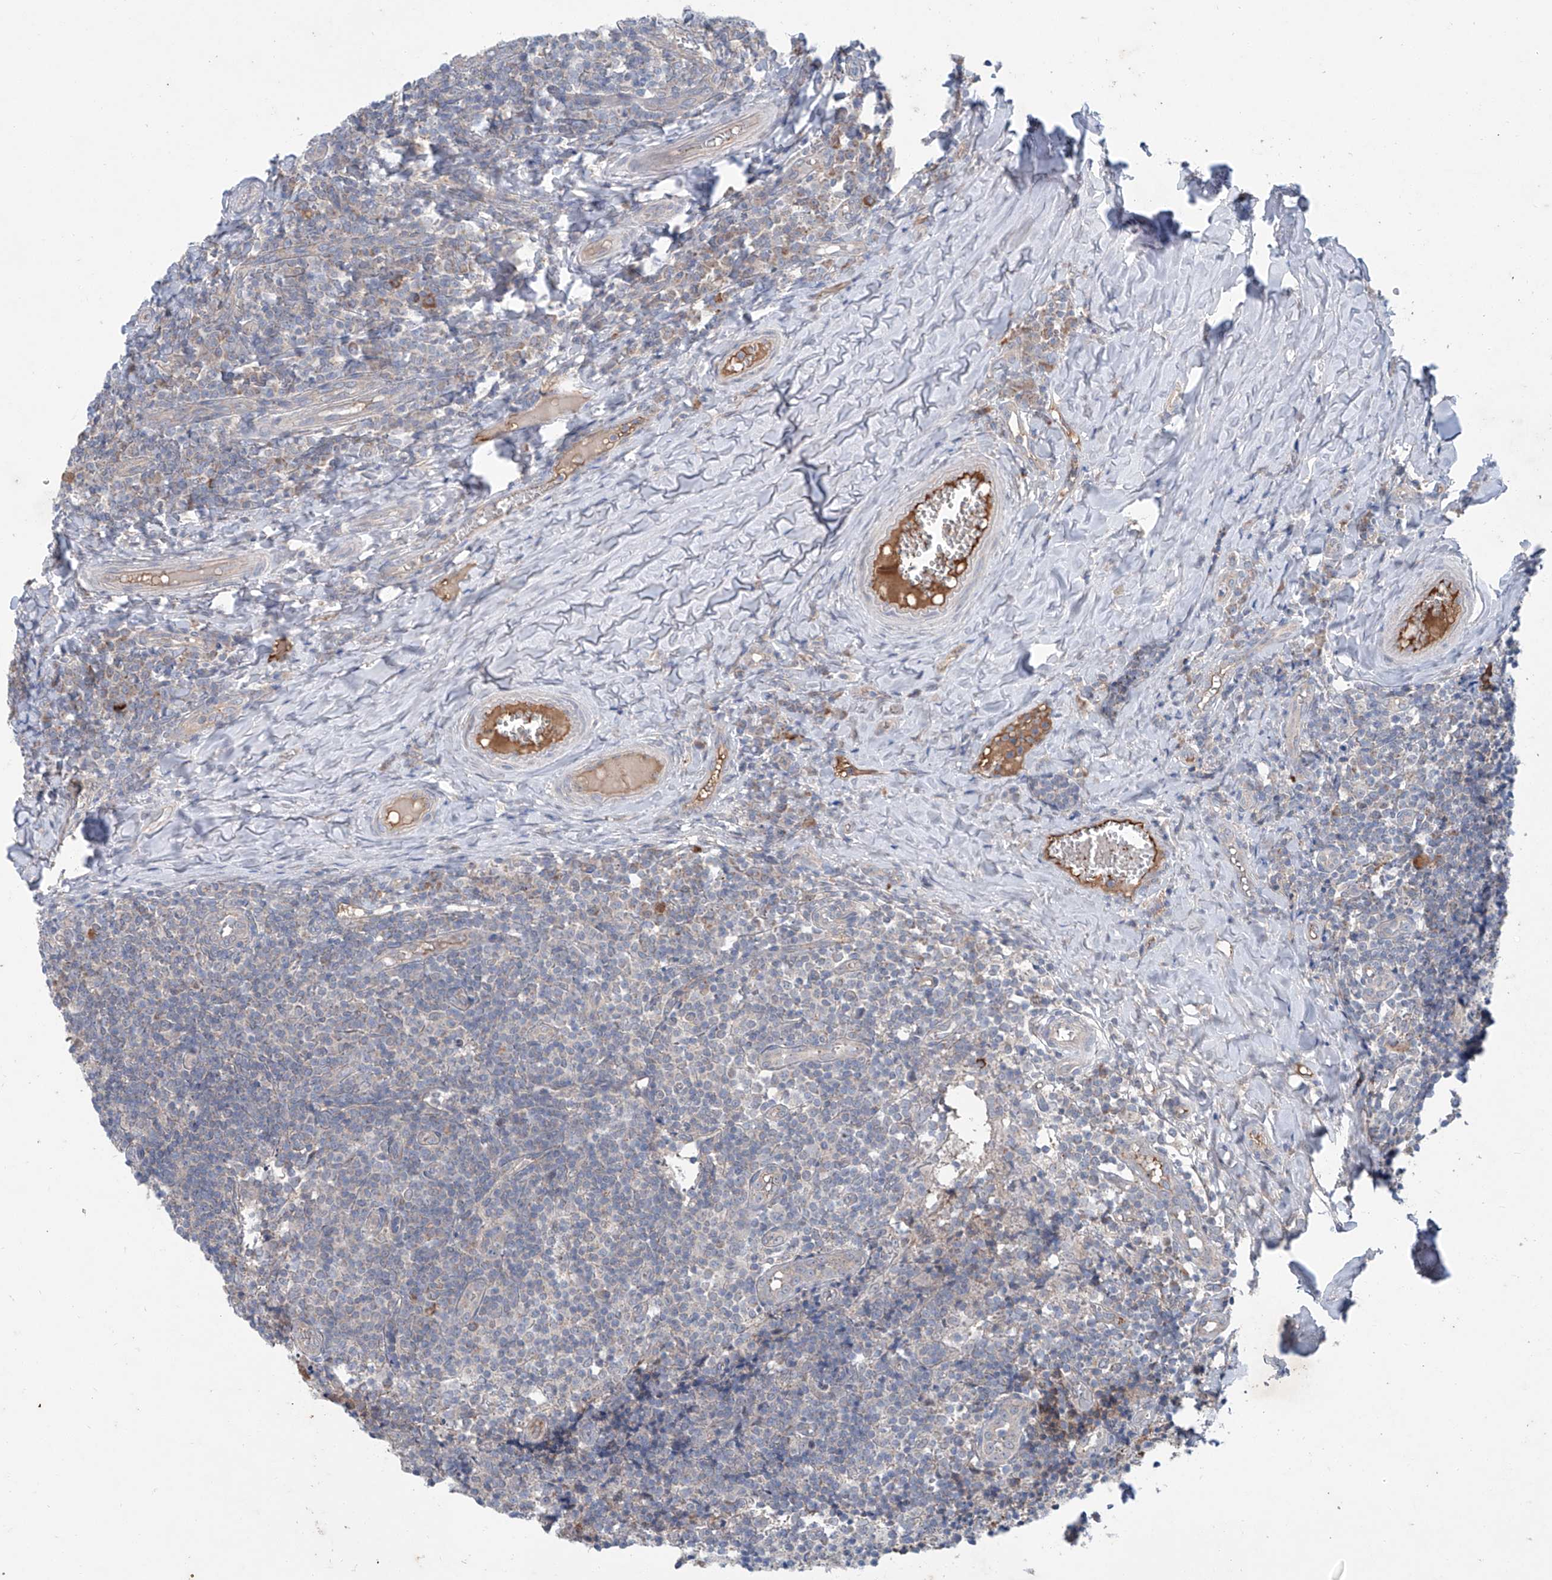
{"staining": {"intensity": "negative", "quantity": "none", "location": "none"}, "tissue": "tonsil", "cell_type": "Germinal center cells", "image_type": "normal", "snomed": [{"axis": "morphology", "description": "Normal tissue, NOS"}, {"axis": "topography", "description": "Tonsil"}], "caption": "Immunohistochemical staining of normal human tonsil reveals no significant positivity in germinal center cells. (IHC, brightfield microscopy, high magnification).", "gene": "SIX4", "patient": {"sex": "female", "age": 19}}